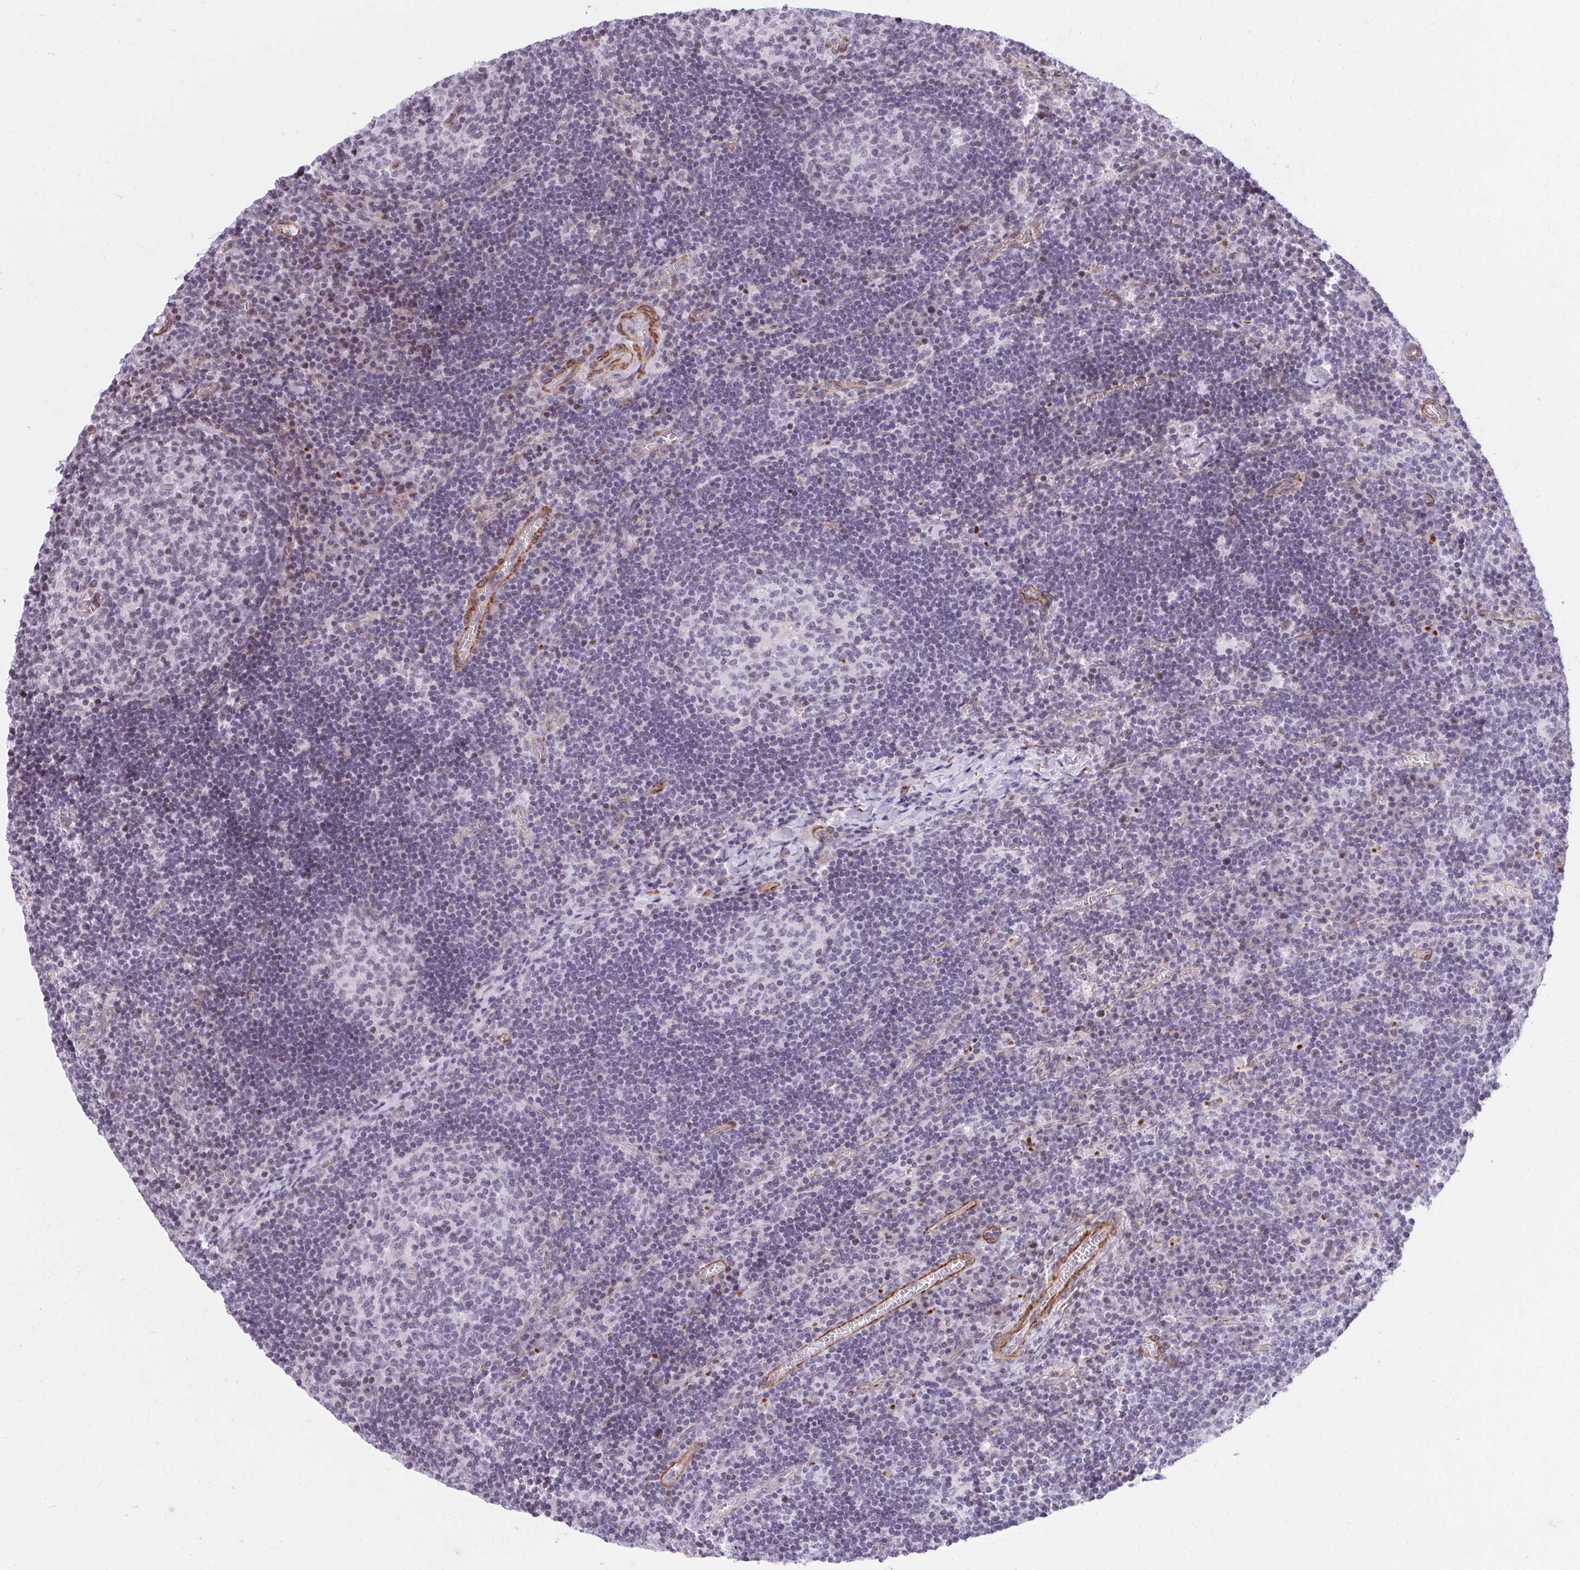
{"staining": {"intensity": "negative", "quantity": "none", "location": "none"}, "tissue": "lymph node", "cell_type": "Germinal center cells", "image_type": "normal", "snomed": [{"axis": "morphology", "description": "Normal tissue, NOS"}, {"axis": "topography", "description": "Lymph node"}], "caption": "Immunohistochemistry histopathology image of unremarkable lymph node: lymph node stained with DAB (3,3'-diaminobenzidine) demonstrates no significant protein positivity in germinal center cells.", "gene": "KCNN4", "patient": {"sex": "male", "age": 67}}